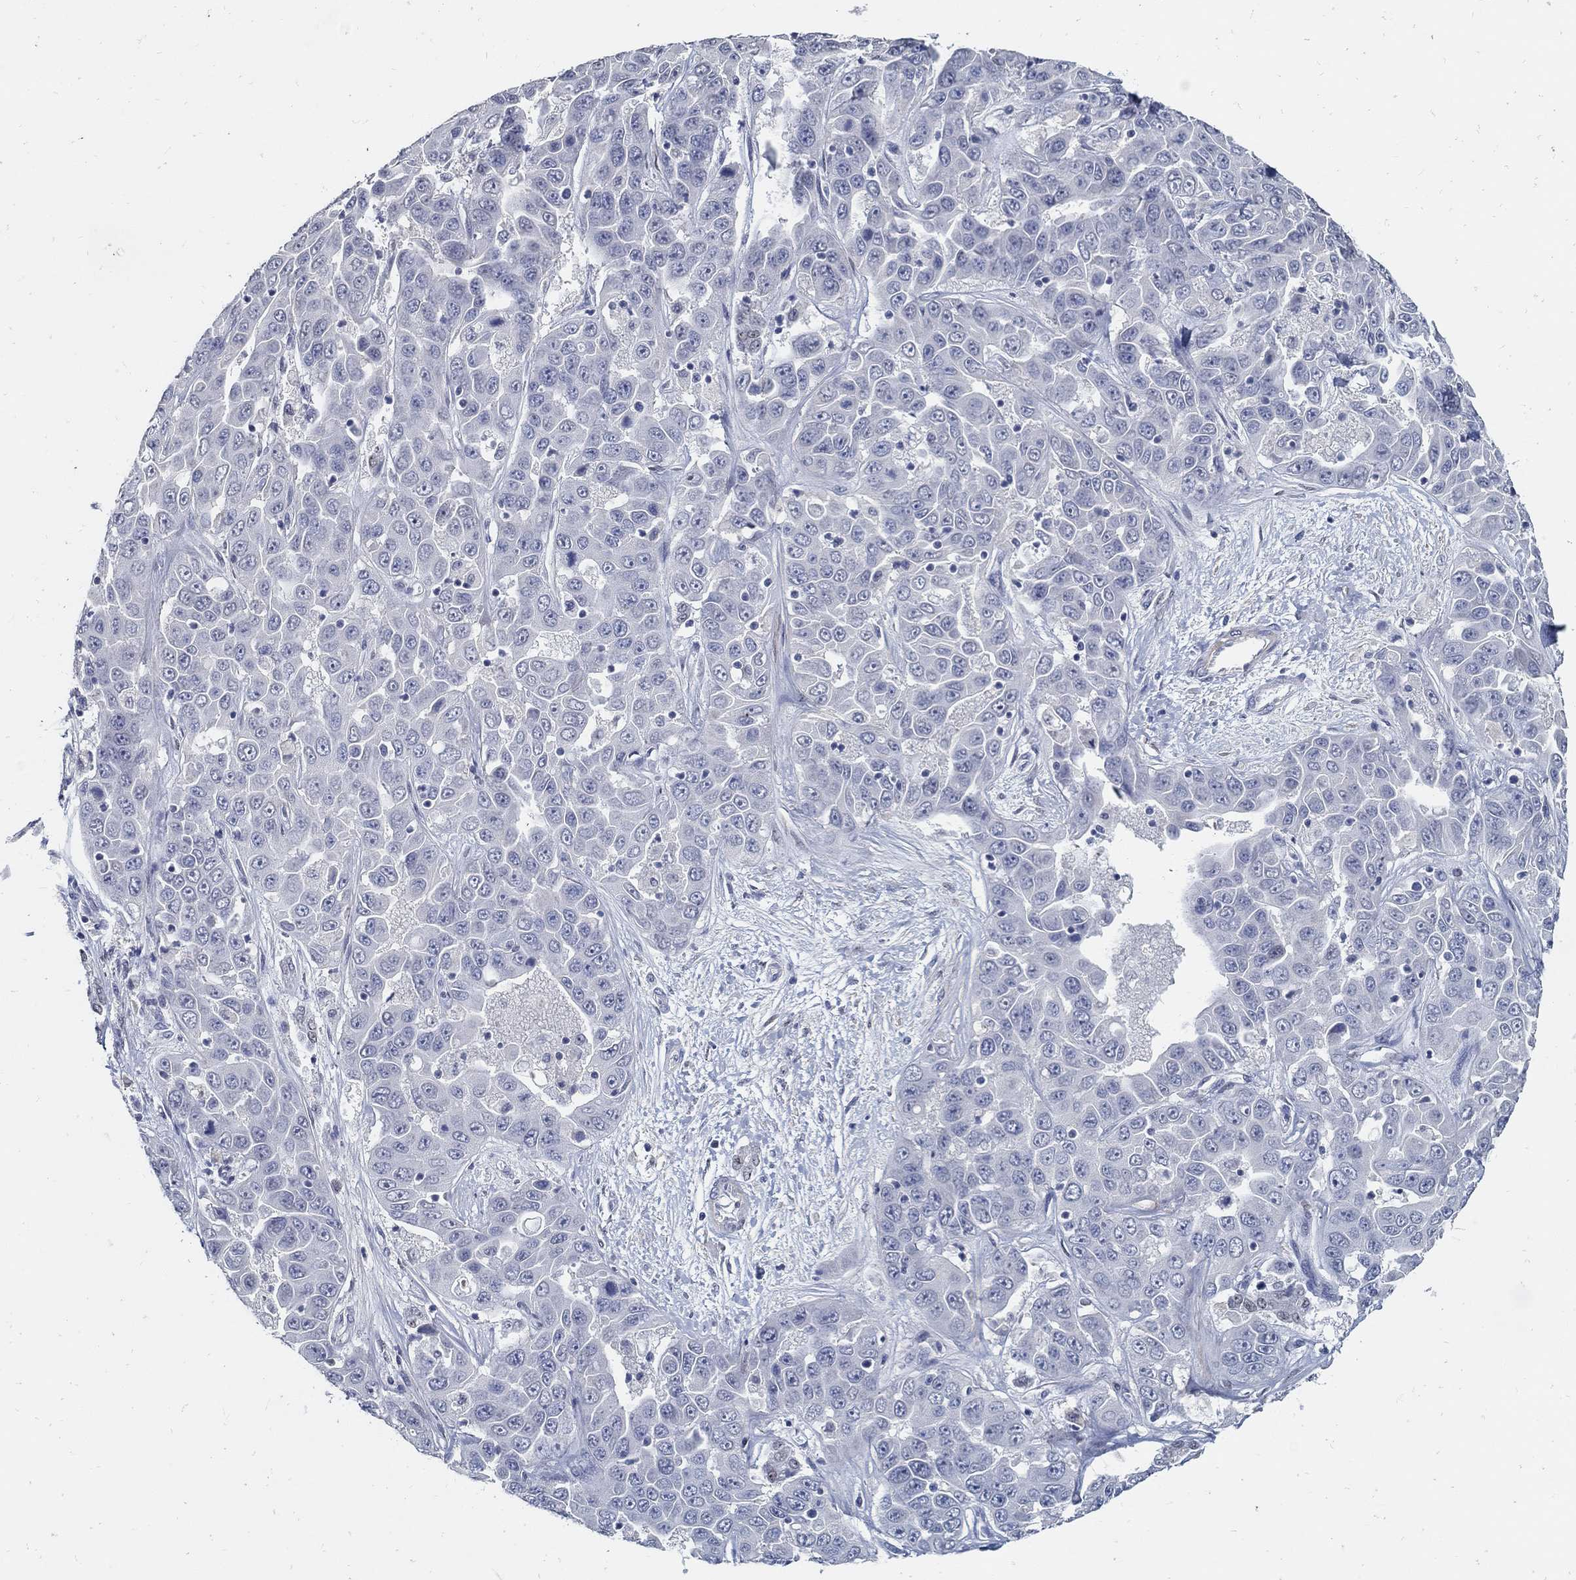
{"staining": {"intensity": "negative", "quantity": "none", "location": "none"}, "tissue": "liver cancer", "cell_type": "Tumor cells", "image_type": "cancer", "snomed": [{"axis": "morphology", "description": "Cholangiocarcinoma"}, {"axis": "topography", "description": "Liver"}], "caption": "Tumor cells are negative for protein expression in human liver cholangiocarcinoma.", "gene": "USP29", "patient": {"sex": "female", "age": 52}}